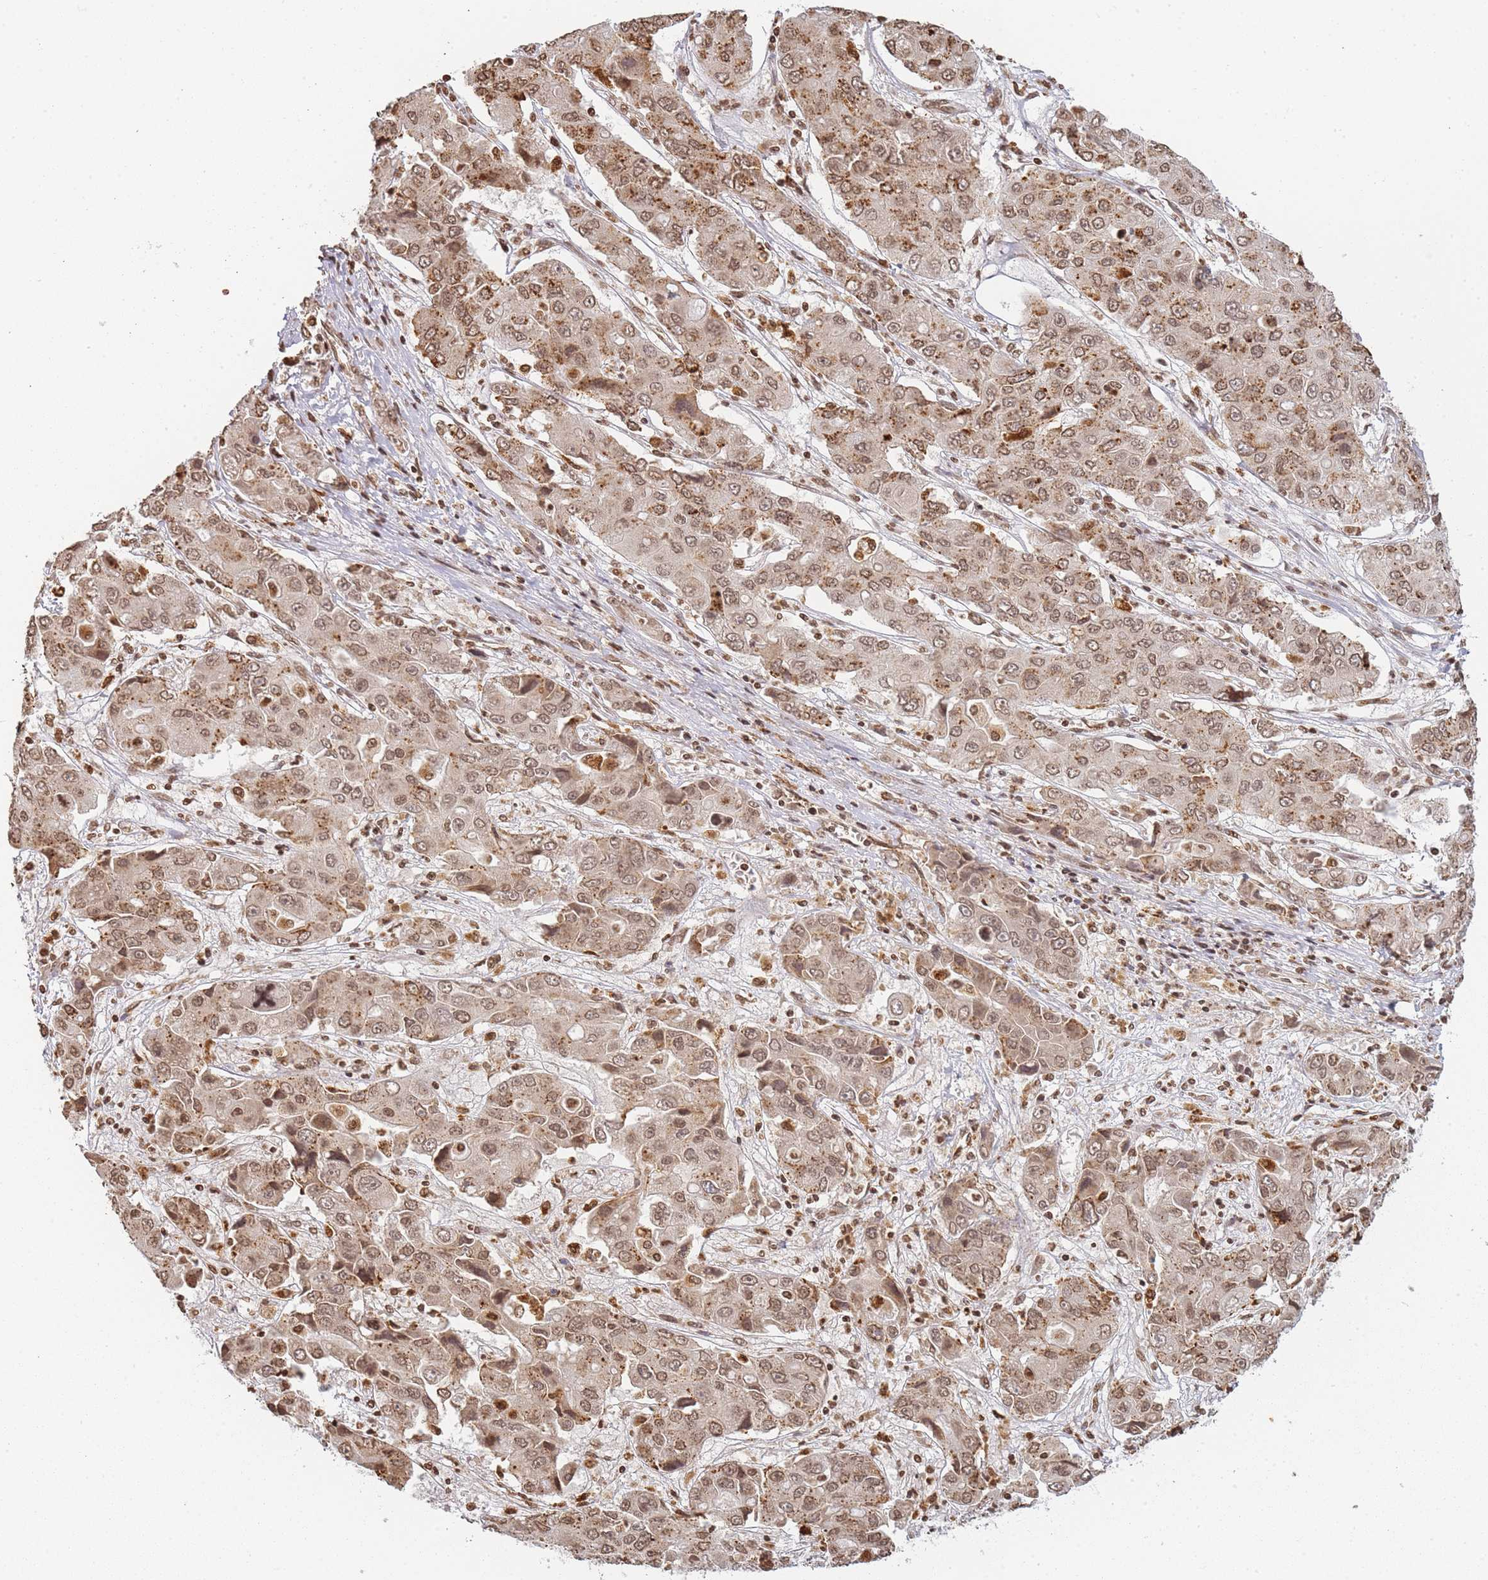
{"staining": {"intensity": "moderate", "quantity": ">75%", "location": "cytoplasmic/membranous,nuclear"}, "tissue": "liver cancer", "cell_type": "Tumor cells", "image_type": "cancer", "snomed": [{"axis": "morphology", "description": "Cholangiocarcinoma"}, {"axis": "topography", "description": "Liver"}], "caption": "The micrograph exhibits staining of liver cancer (cholangiocarcinoma), revealing moderate cytoplasmic/membranous and nuclear protein staining (brown color) within tumor cells.", "gene": "WWTR1", "patient": {"sex": "male", "age": 67}}